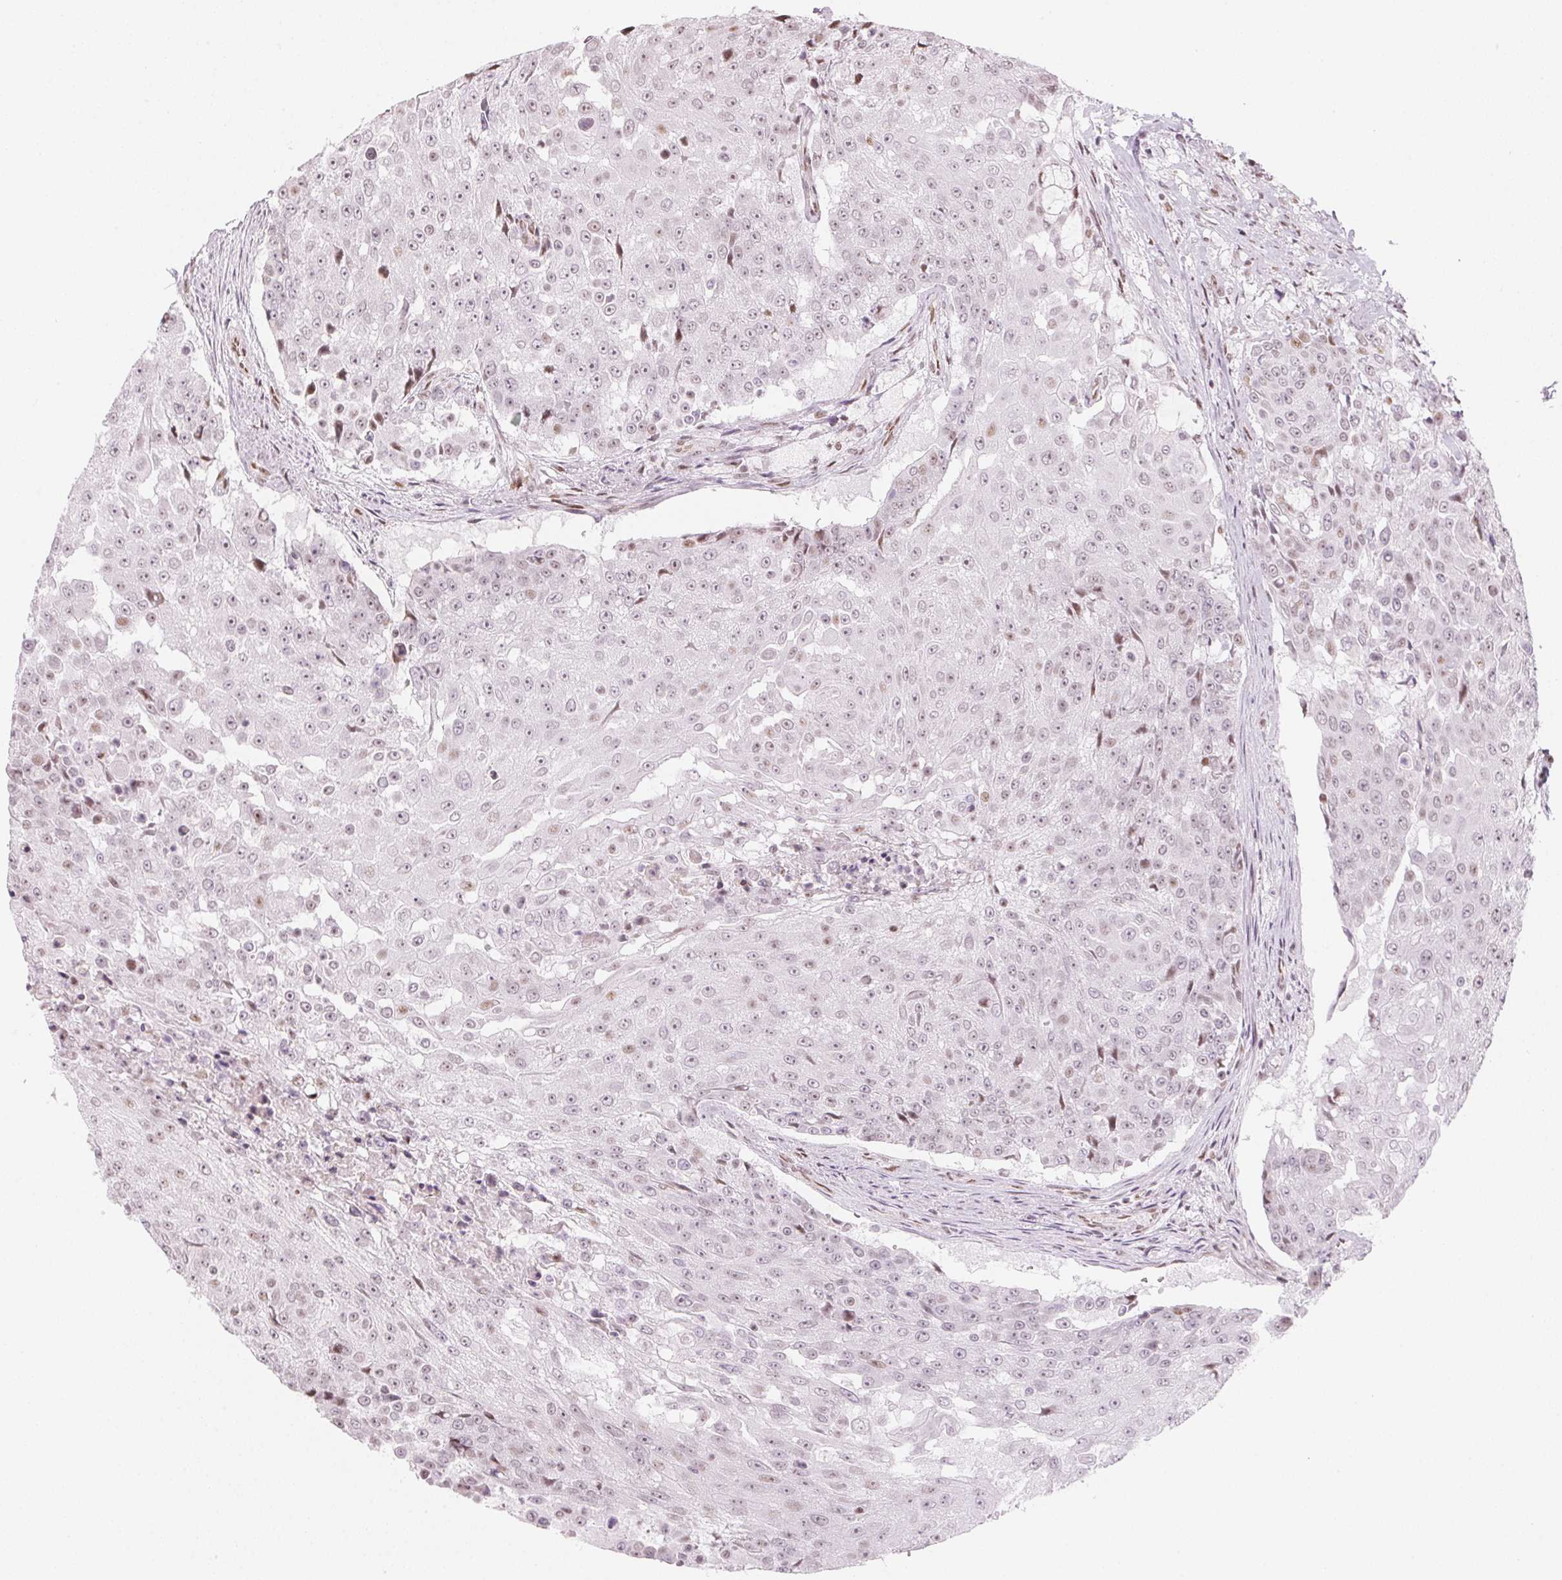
{"staining": {"intensity": "weak", "quantity": "<25%", "location": "nuclear"}, "tissue": "urothelial cancer", "cell_type": "Tumor cells", "image_type": "cancer", "snomed": [{"axis": "morphology", "description": "Urothelial carcinoma, High grade"}, {"axis": "topography", "description": "Urinary bladder"}], "caption": "This photomicrograph is of urothelial carcinoma (high-grade) stained with immunohistochemistry (IHC) to label a protein in brown with the nuclei are counter-stained blue. There is no positivity in tumor cells. The staining was performed using DAB (3,3'-diaminobenzidine) to visualize the protein expression in brown, while the nuclei were stained in blue with hematoxylin (Magnification: 20x).", "gene": "KAT6A", "patient": {"sex": "female", "age": 63}}